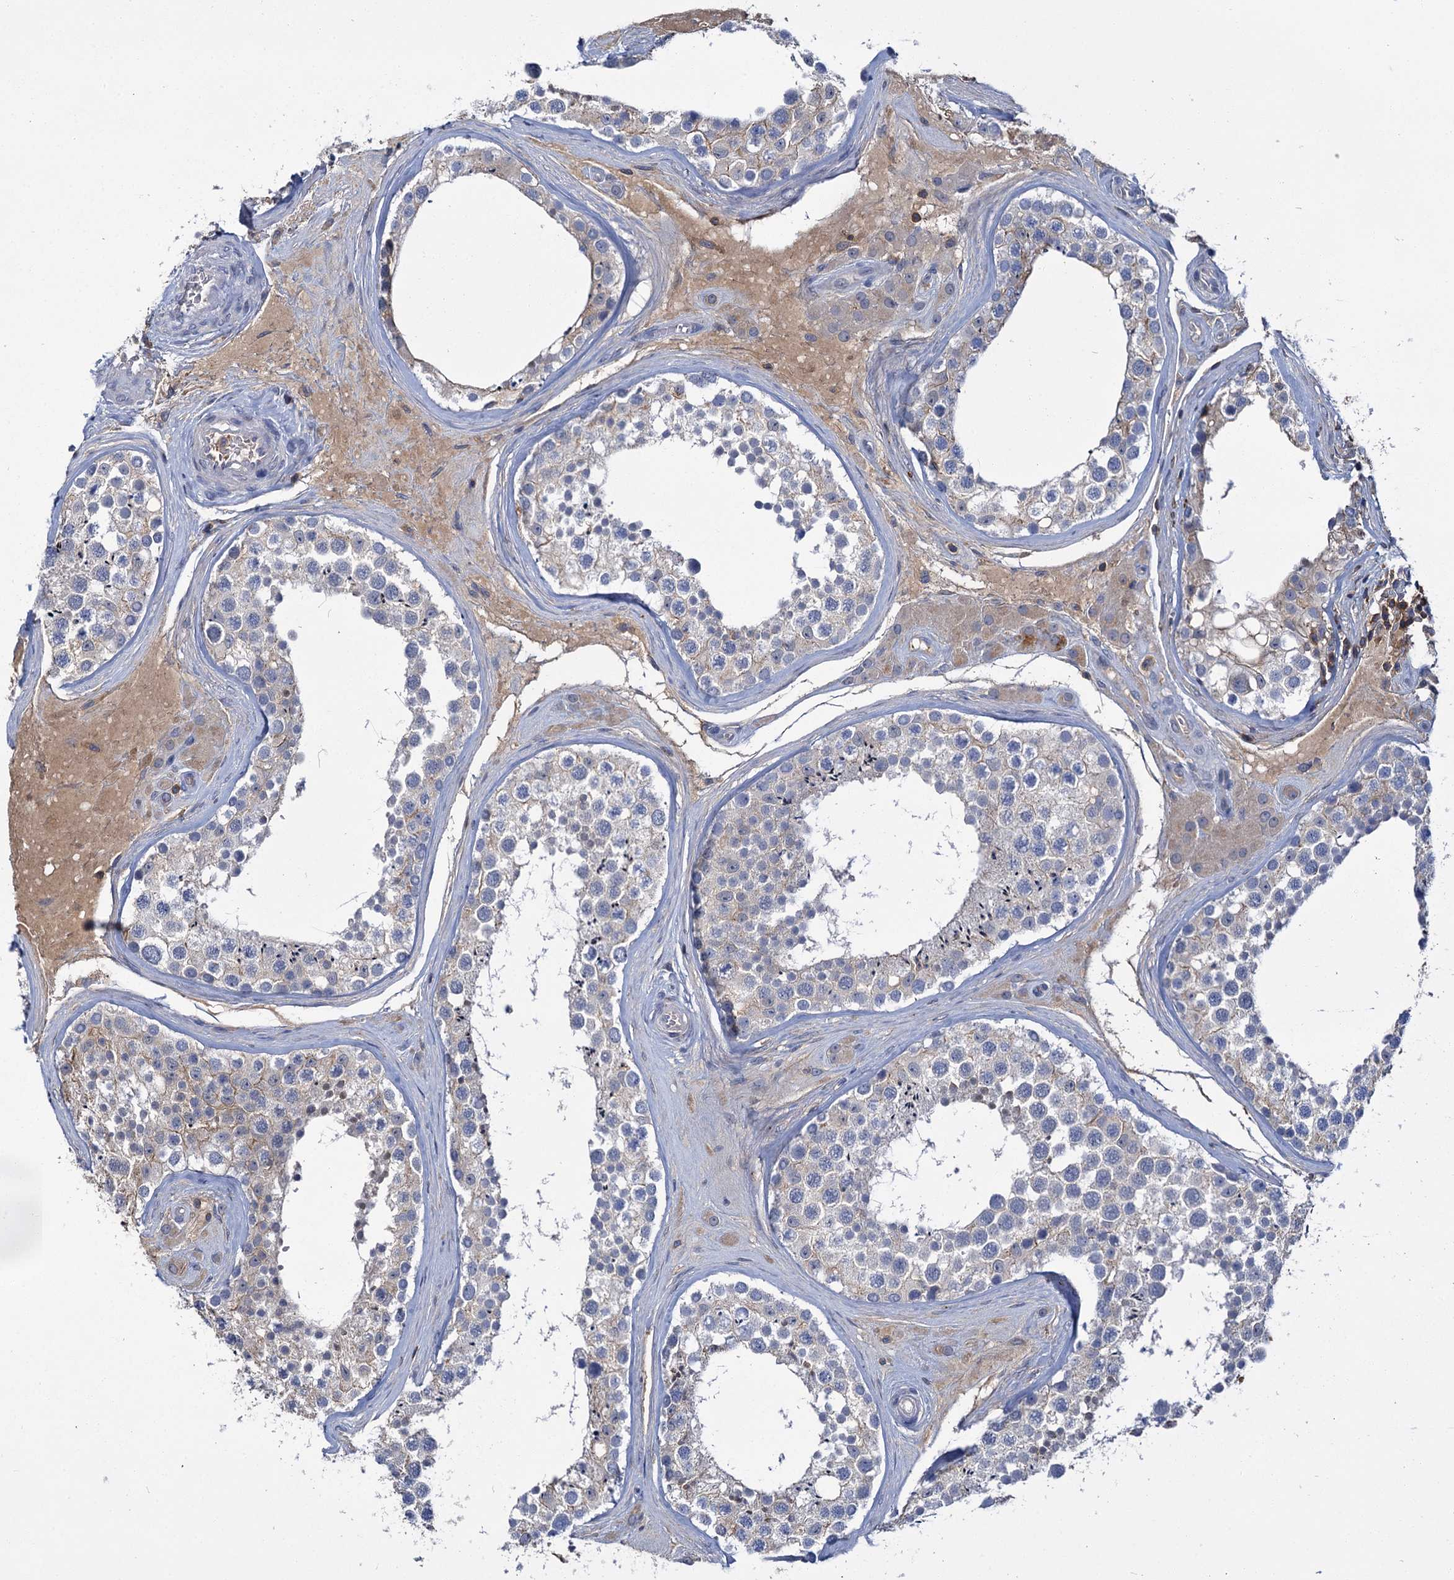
{"staining": {"intensity": "negative", "quantity": "none", "location": "none"}, "tissue": "testis", "cell_type": "Cells in seminiferous ducts", "image_type": "normal", "snomed": [{"axis": "morphology", "description": "Normal tissue, NOS"}, {"axis": "topography", "description": "Testis"}], "caption": "Image shows no significant protein positivity in cells in seminiferous ducts of benign testis. Brightfield microscopy of immunohistochemistry stained with DAB (brown) and hematoxylin (blue), captured at high magnification.", "gene": "FGFR2", "patient": {"sex": "male", "age": 46}}